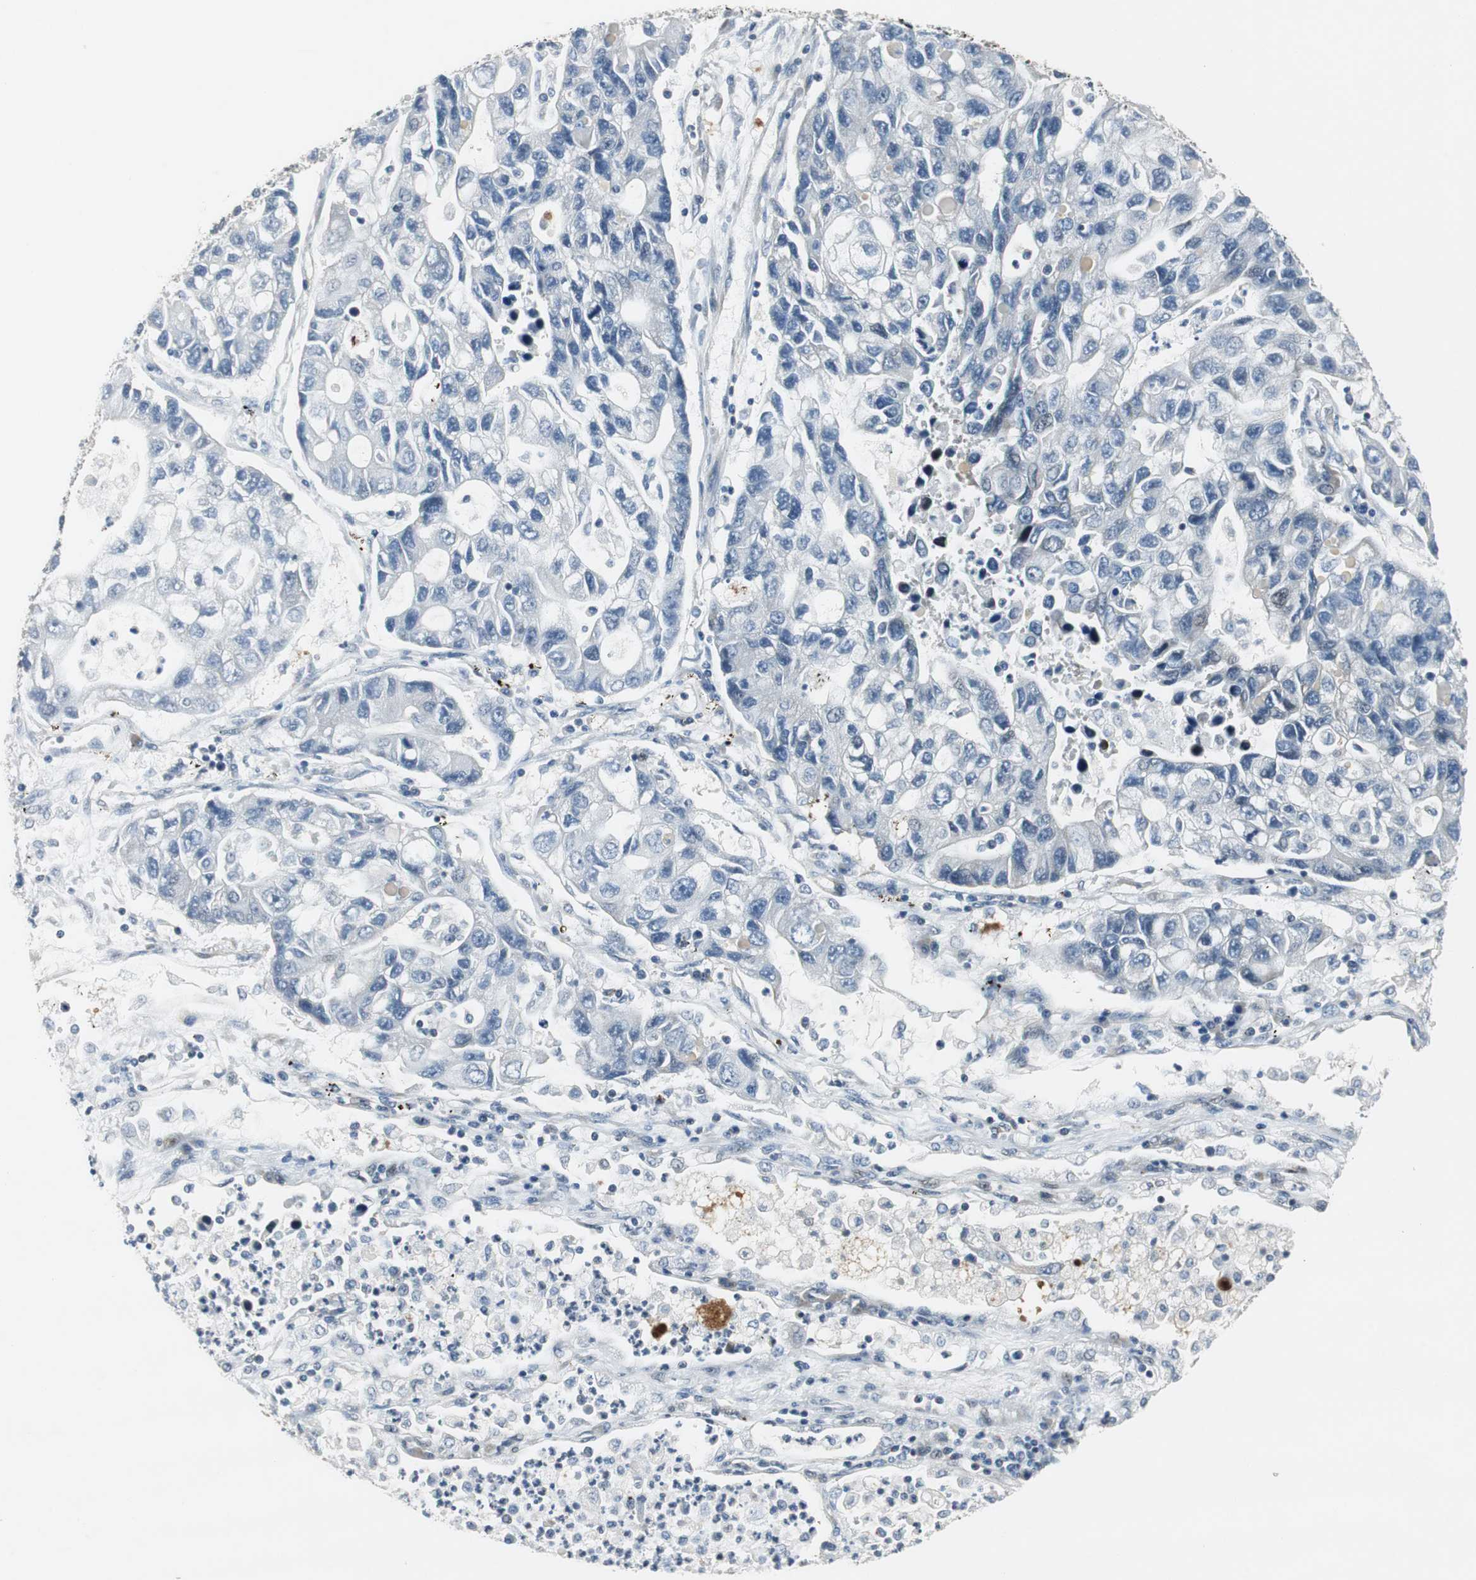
{"staining": {"intensity": "negative", "quantity": "none", "location": "none"}, "tissue": "lung cancer", "cell_type": "Tumor cells", "image_type": "cancer", "snomed": [{"axis": "morphology", "description": "Adenocarcinoma, NOS"}, {"axis": "topography", "description": "Lung"}], "caption": "This is a photomicrograph of immunohistochemistry staining of lung cancer (adenocarcinoma), which shows no staining in tumor cells.", "gene": "AJUBA", "patient": {"sex": "female", "age": 51}}